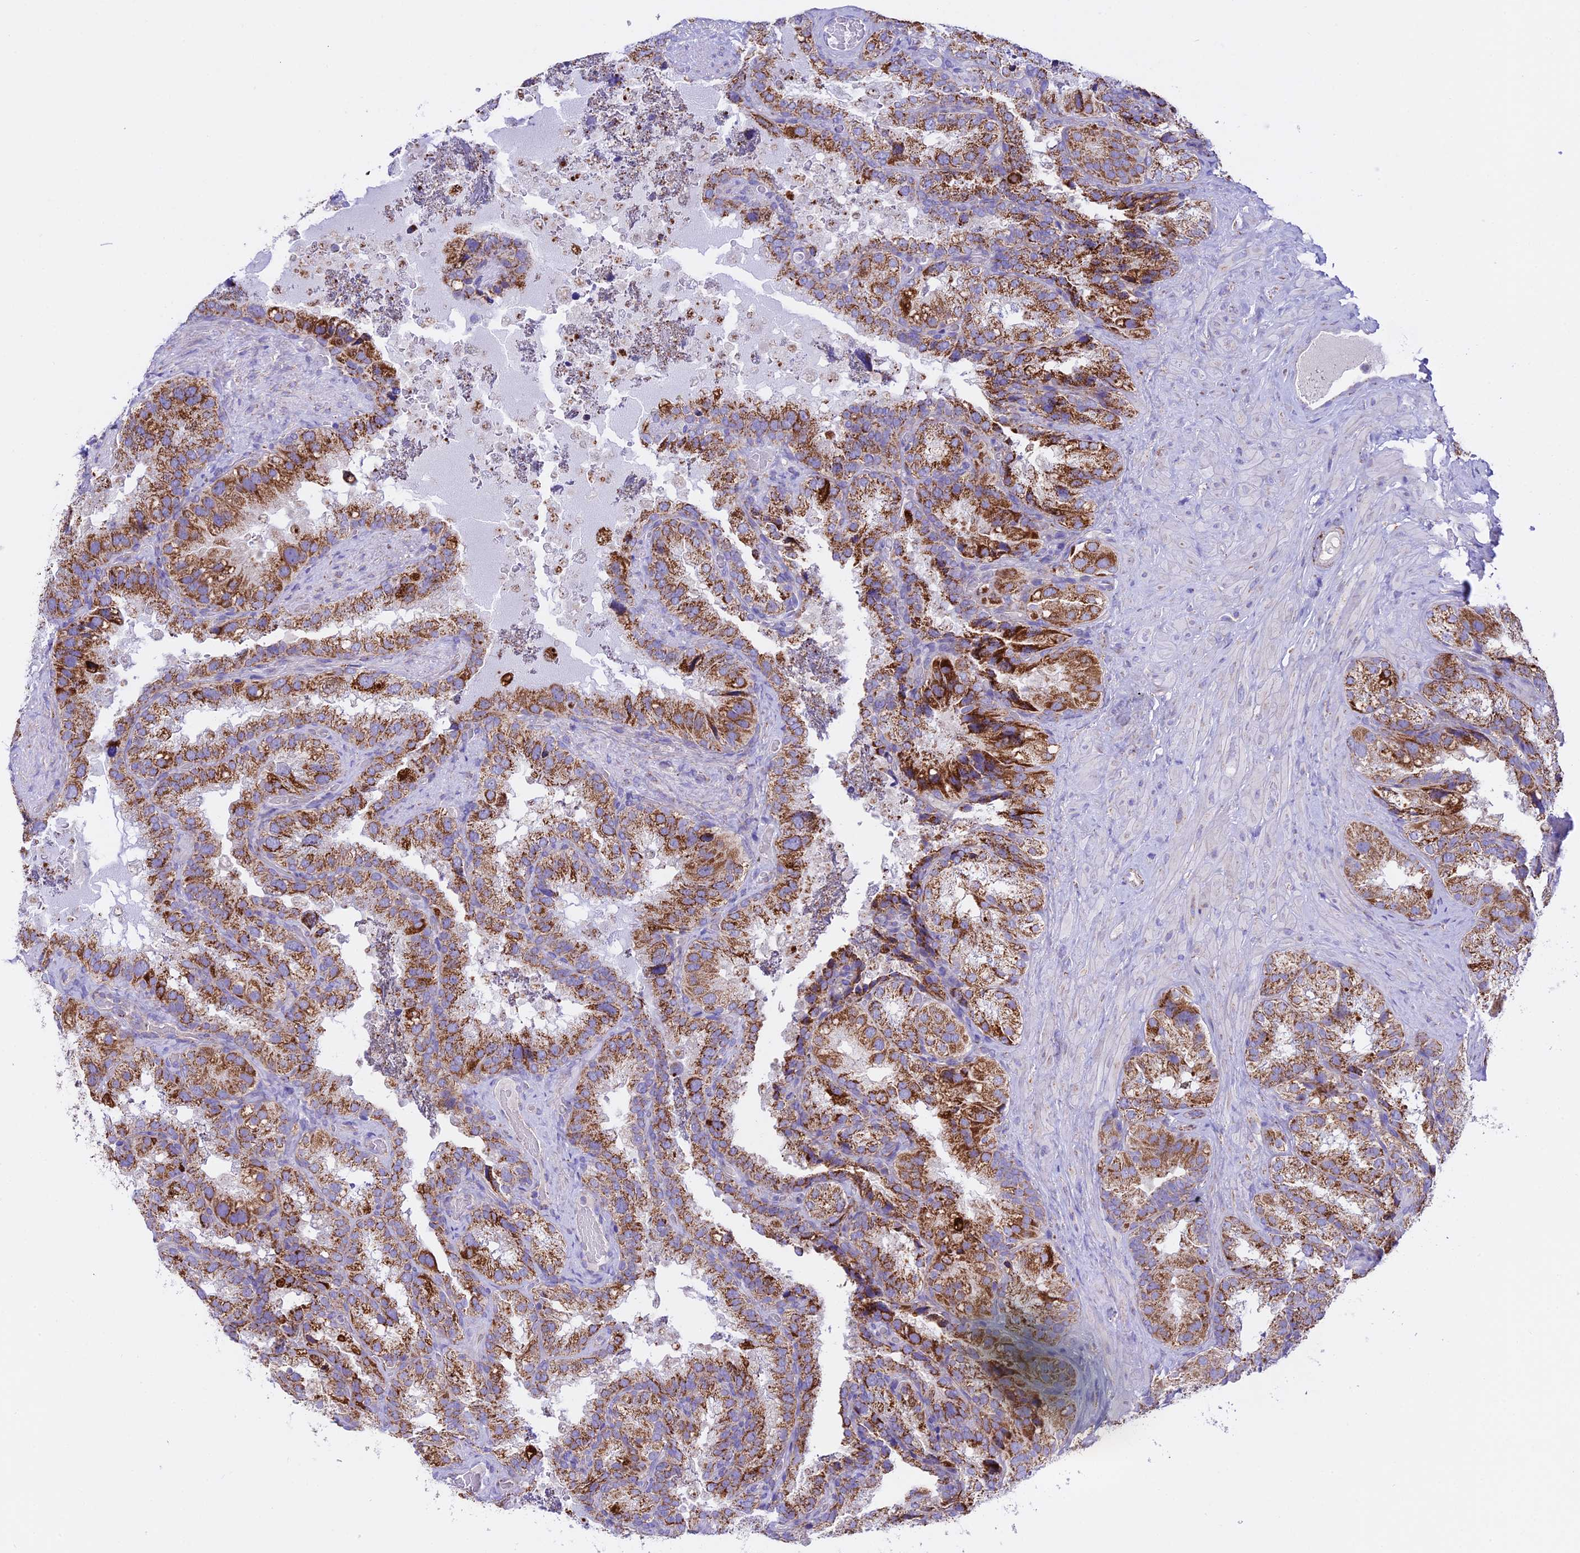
{"staining": {"intensity": "moderate", "quantity": ">75%", "location": "cytoplasmic/membranous"}, "tissue": "seminal vesicle", "cell_type": "Glandular cells", "image_type": "normal", "snomed": [{"axis": "morphology", "description": "Normal tissue, NOS"}, {"axis": "topography", "description": "Seminal veicle"}], "caption": "High-magnification brightfield microscopy of normal seminal vesicle stained with DAB (brown) and counterstained with hematoxylin (blue). glandular cells exhibit moderate cytoplasmic/membranous expression is identified in about>75% of cells.", "gene": "HSDL2", "patient": {"sex": "male", "age": 58}}